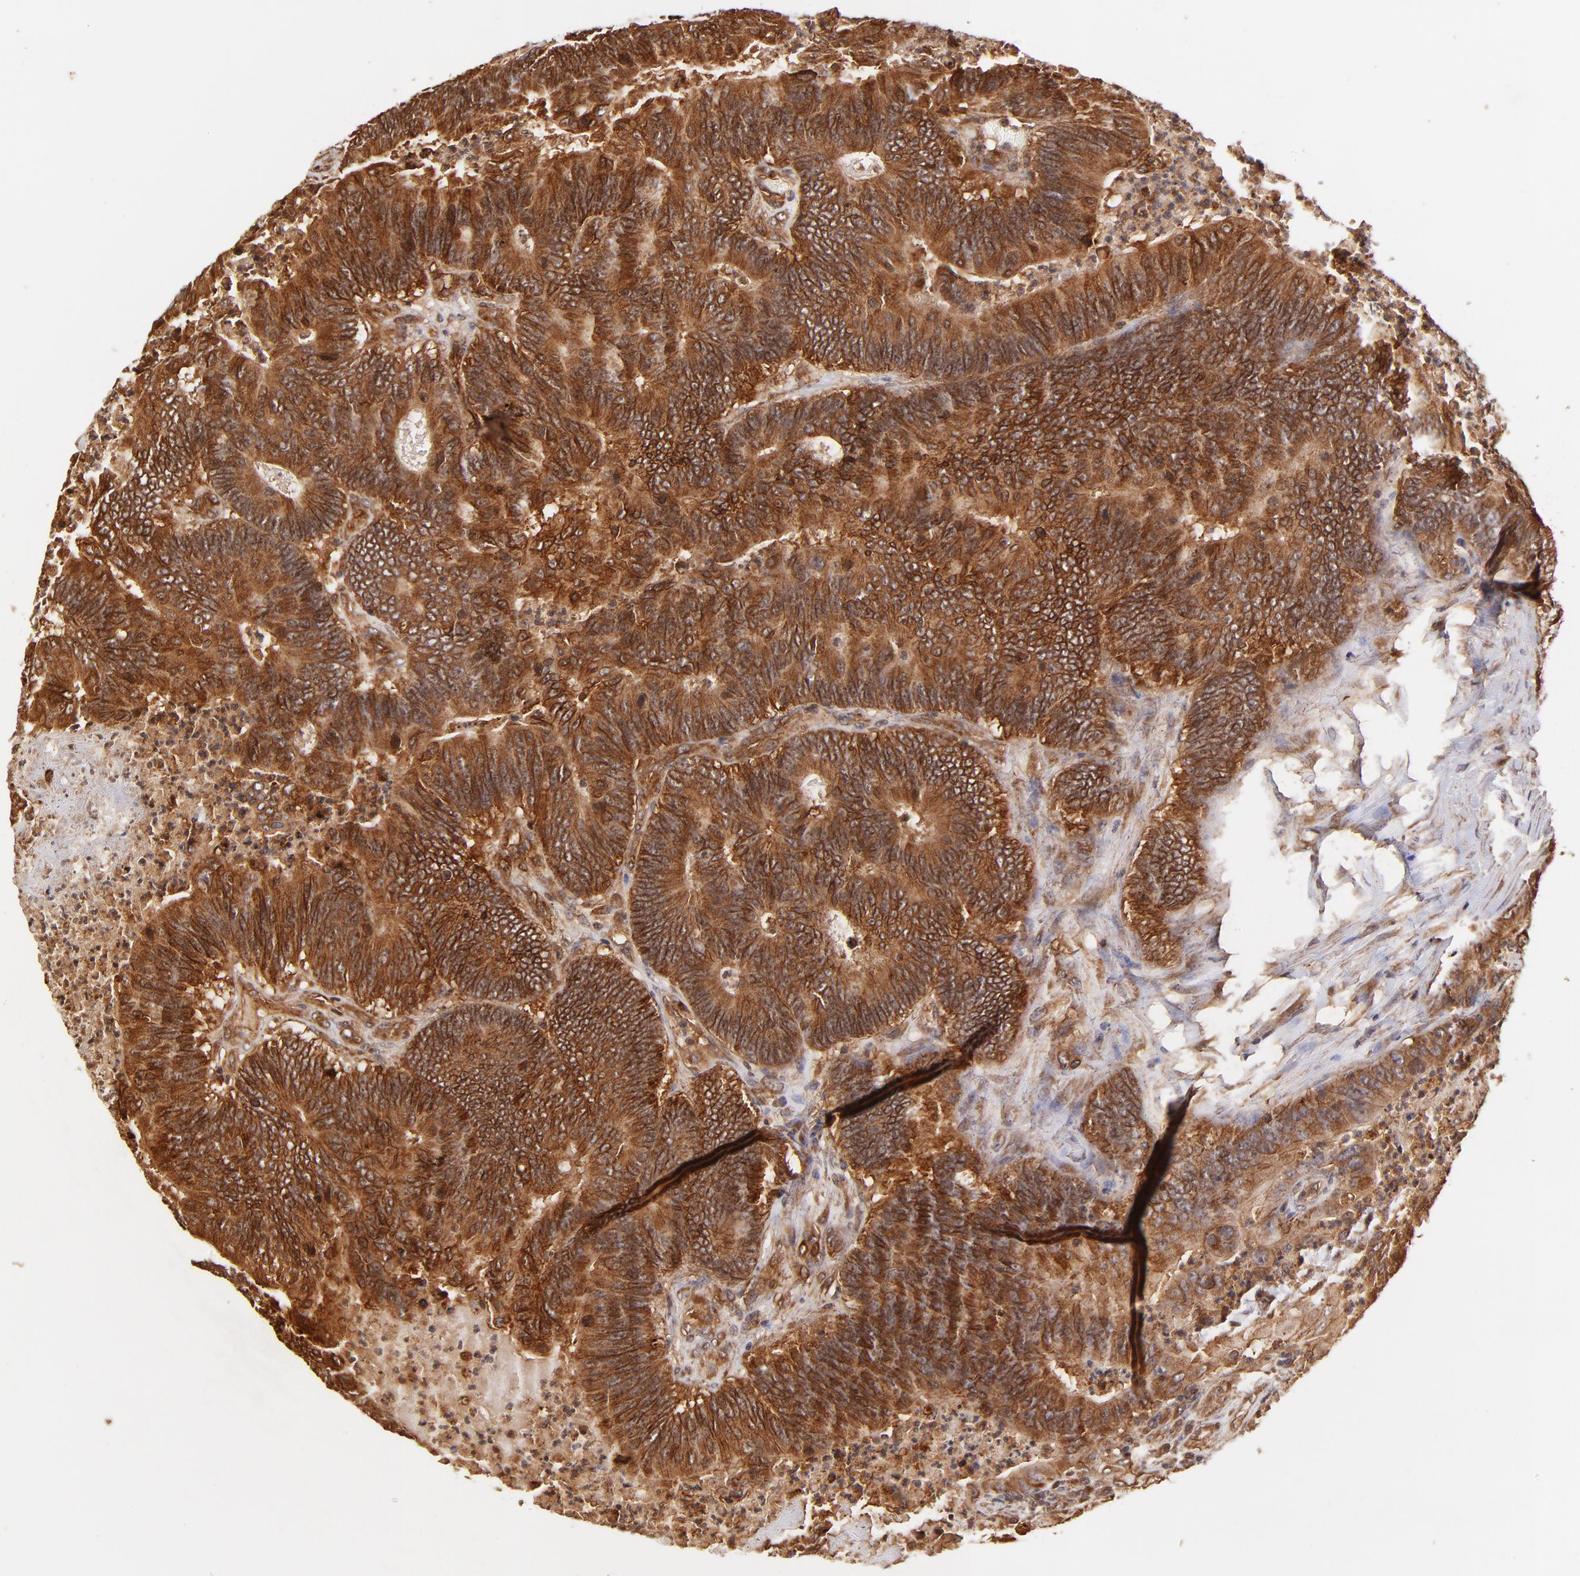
{"staining": {"intensity": "strong", "quantity": ">75%", "location": "cytoplasmic/membranous"}, "tissue": "colorectal cancer", "cell_type": "Tumor cells", "image_type": "cancer", "snomed": [{"axis": "morphology", "description": "Adenocarcinoma, NOS"}, {"axis": "topography", "description": "Colon"}], "caption": "Colorectal cancer stained with a protein marker displays strong staining in tumor cells.", "gene": "ITGB1", "patient": {"sex": "male", "age": 65}}